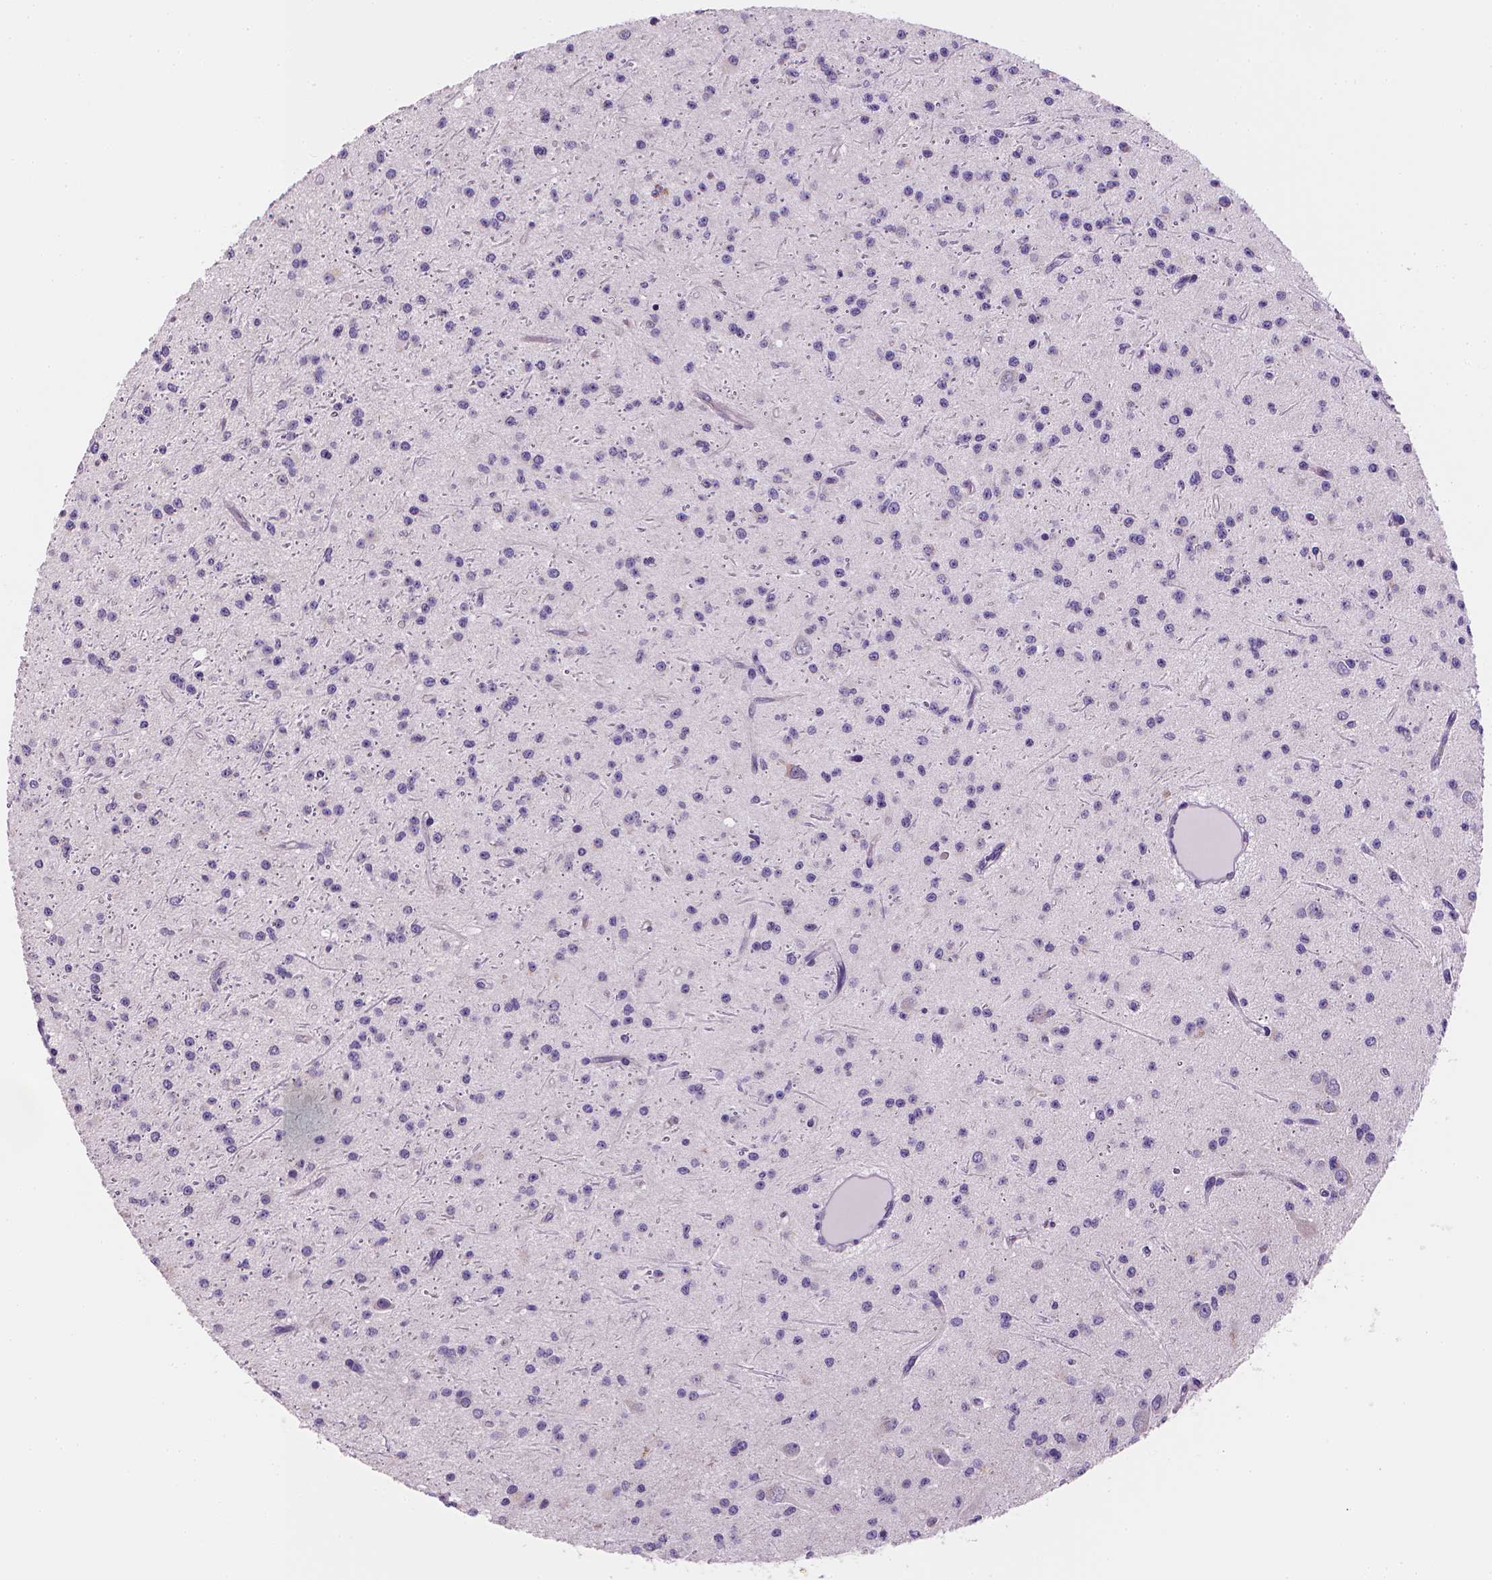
{"staining": {"intensity": "negative", "quantity": "none", "location": "none"}, "tissue": "glioma", "cell_type": "Tumor cells", "image_type": "cancer", "snomed": [{"axis": "morphology", "description": "Glioma, malignant, Low grade"}, {"axis": "topography", "description": "Brain"}], "caption": "Immunohistochemistry (IHC) micrograph of neoplastic tissue: glioma stained with DAB (3,3'-diaminobenzidine) reveals no significant protein expression in tumor cells.", "gene": "CES2", "patient": {"sex": "male", "age": 27}}